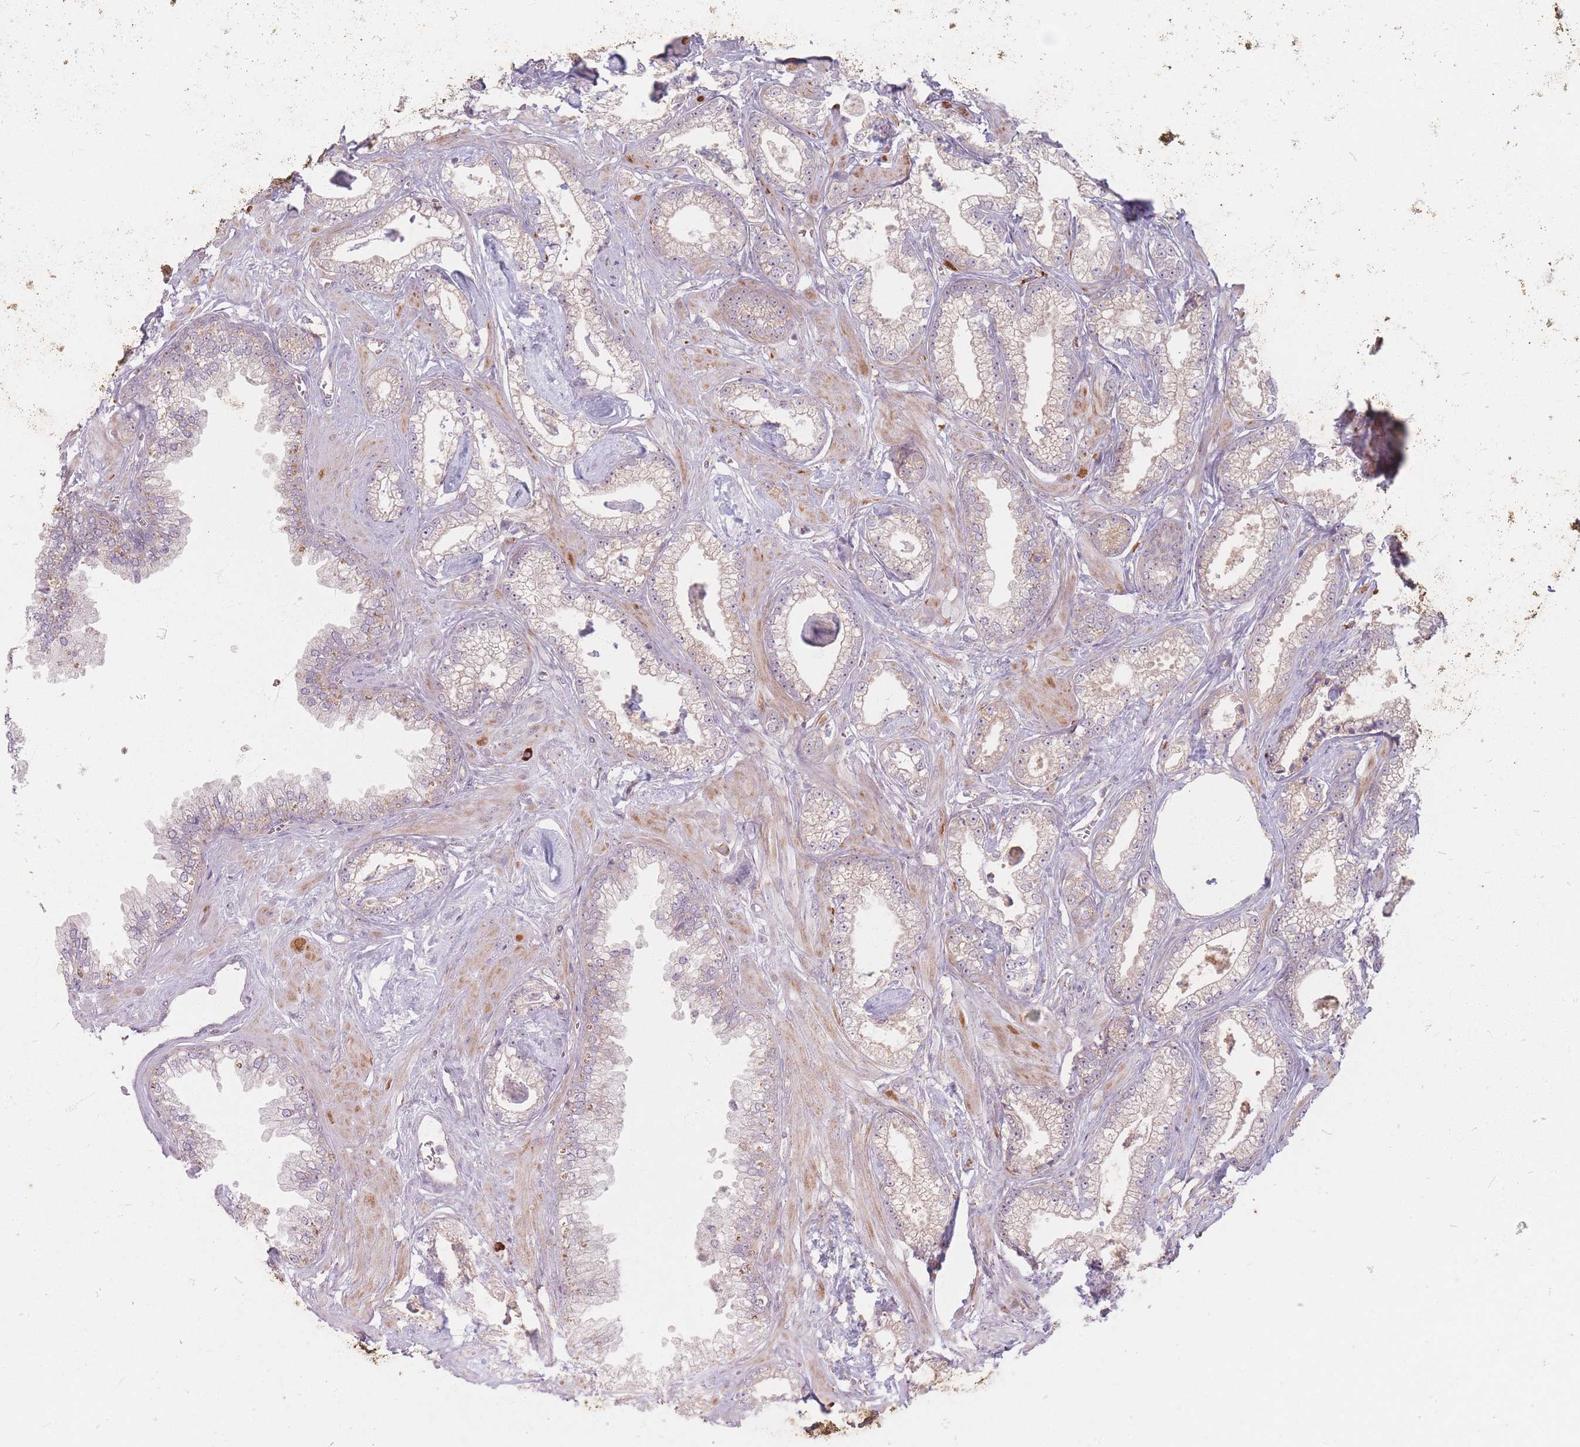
{"staining": {"intensity": "weak", "quantity": "25%-75%", "location": "cytoplasmic/membranous"}, "tissue": "prostate cancer", "cell_type": "Tumor cells", "image_type": "cancer", "snomed": [{"axis": "morphology", "description": "Adenocarcinoma, Low grade"}, {"axis": "topography", "description": "Prostate"}], "caption": "Prostate adenocarcinoma (low-grade) stained with IHC exhibits weak cytoplasmic/membranous staining in about 25%-75% of tumor cells.", "gene": "SMIM14", "patient": {"sex": "male", "age": 60}}